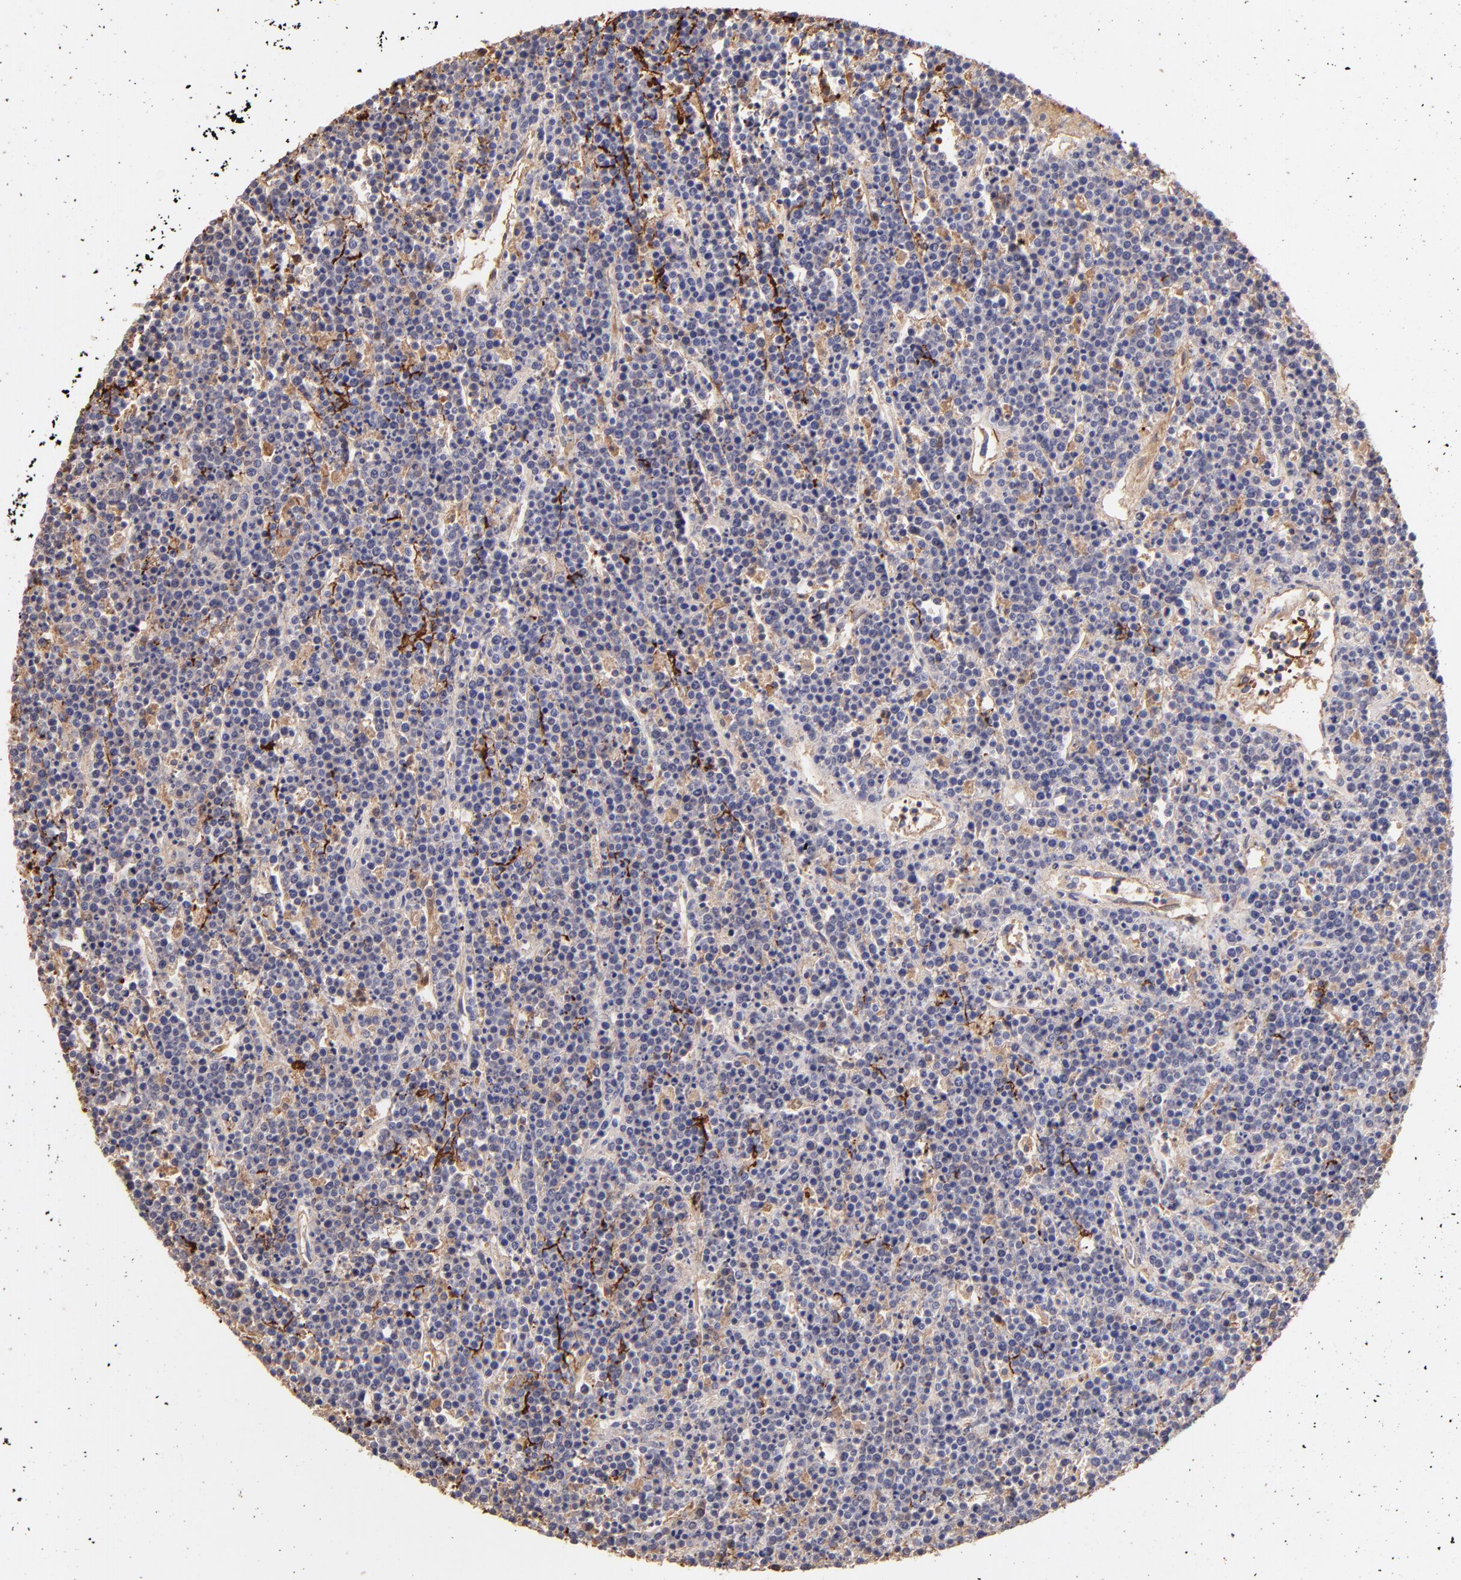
{"staining": {"intensity": "negative", "quantity": "none", "location": "none"}, "tissue": "lymphoma", "cell_type": "Tumor cells", "image_type": "cancer", "snomed": [{"axis": "morphology", "description": "Malignant lymphoma, non-Hodgkin's type, High grade"}, {"axis": "topography", "description": "Ovary"}], "caption": "There is no significant staining in tumor cells of lymphoma. (DAB (3,3'-diaminobenzidine) immunohistochemistry (IHC) with hematoxylin counter stain).", "gene": "FGB", "patient": {"sex": "female", "age": 56}}